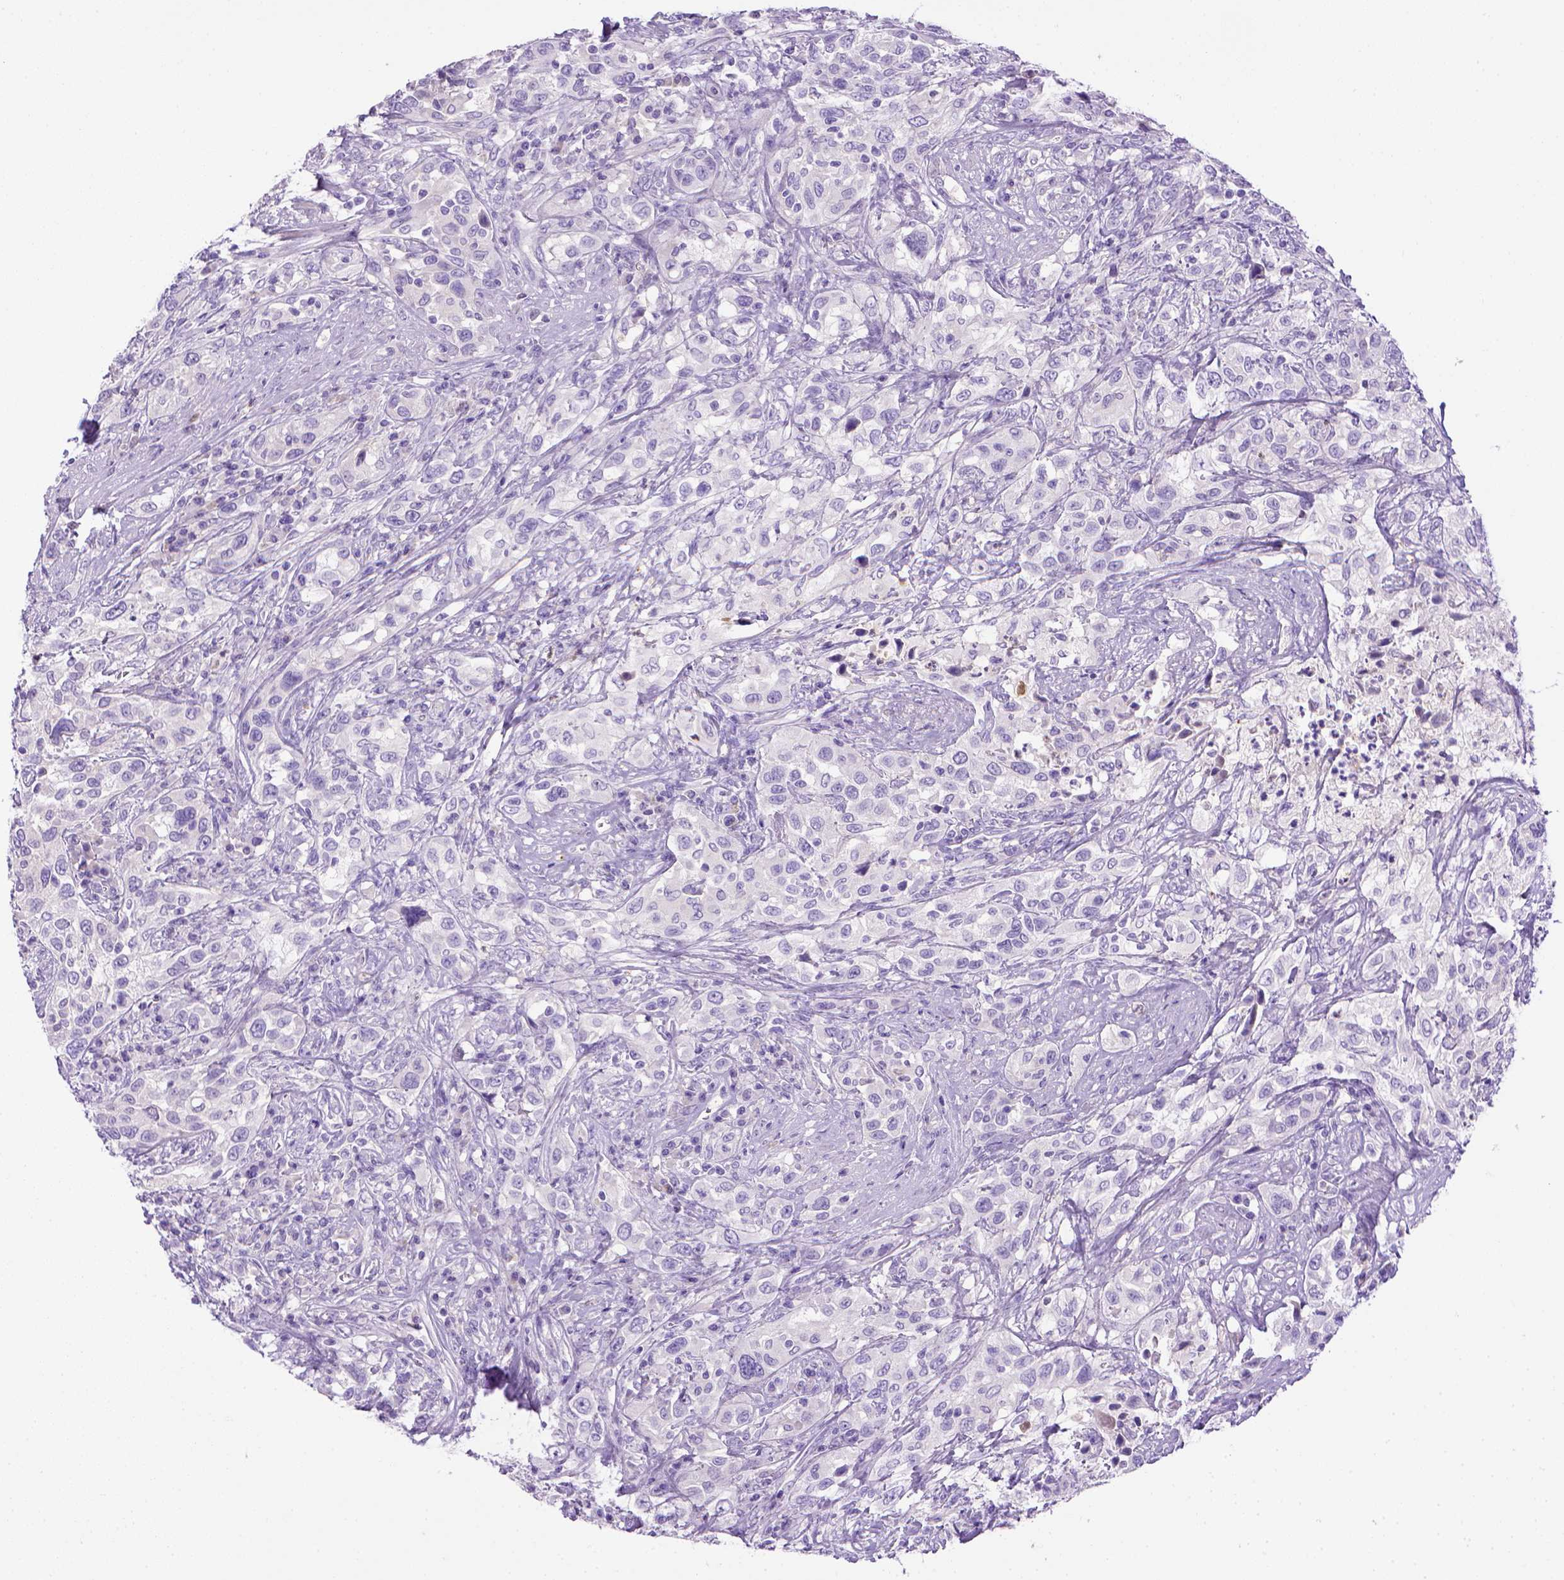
{"staining": {"intensity": "negative", "quantity": "none", "location": "none"}, "tissue": "urothelial cancer", "cell_type": "Tumor cells", "image_type": "cancer", "snomed": [{"axis": "morphology", "description": "Urothelial carcinoma, NOS"}, {"axis": "morphology", "description": "Urothelial carcinoma, High grade"}, {"axis": "topography", "description": "Urinary bladder"}], "caption": "Tumor cells are negative for protein expression in human urothelial cancer.", "gene": "BAAT", "patient": {"sex": "female", "age": 64}}